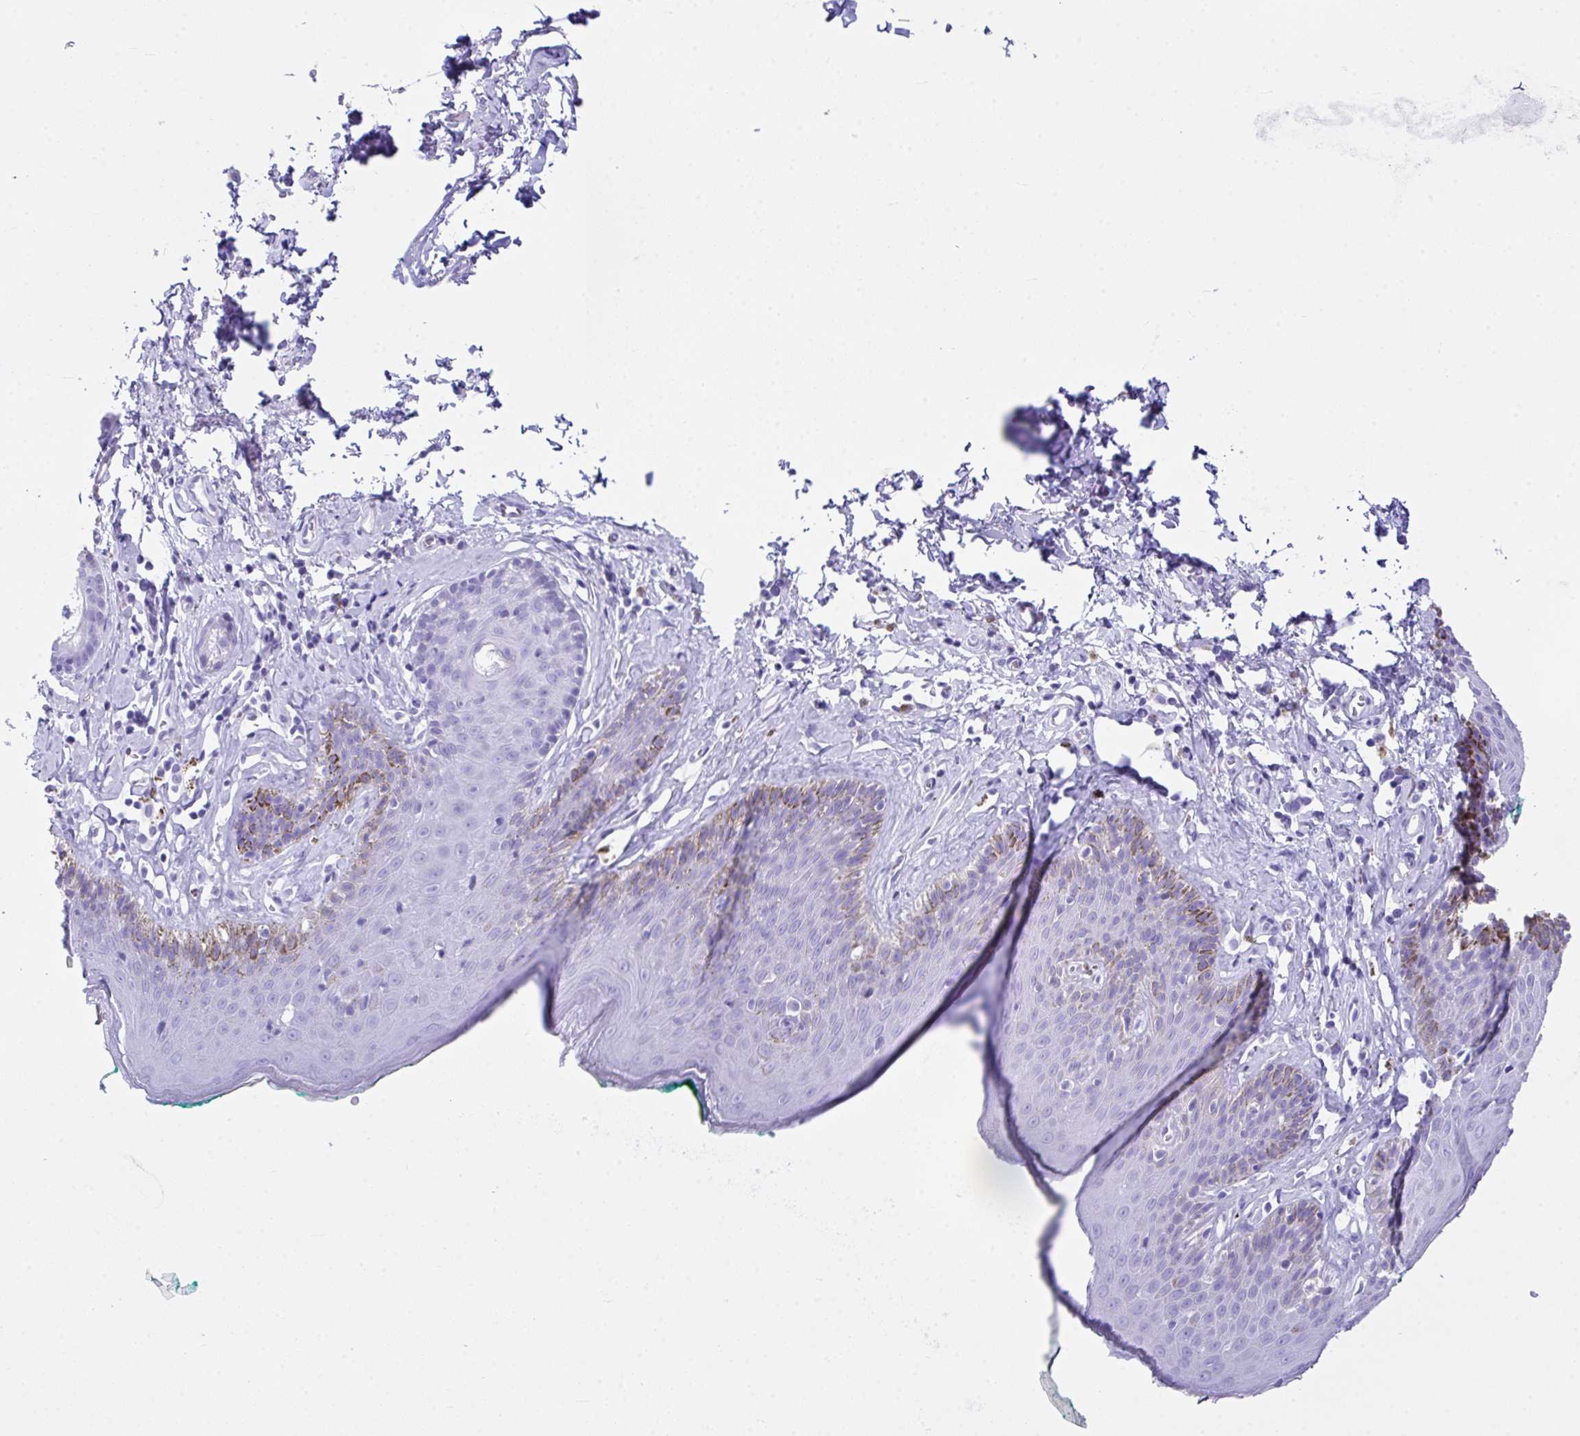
{"staining": {"intensity": "negative", "quantity": "none", "location": "none"}, "tissue": "skin", "cell_type": "Epidermal cells", "image_type": "normal", "snomed": [{"axis": "morphology", "description": "Normal tissue, NOS"}, {"axis": "topography", "description": "Vulva"}, {"axis": "topography", "description": "Peripheral nerve tissue"}], "caption": "IHC of unremarkable skin demonstrates no positivity in epidermal cells.", "gene": "LGALS4", "patient": {"sex": "female", "age": 66}}